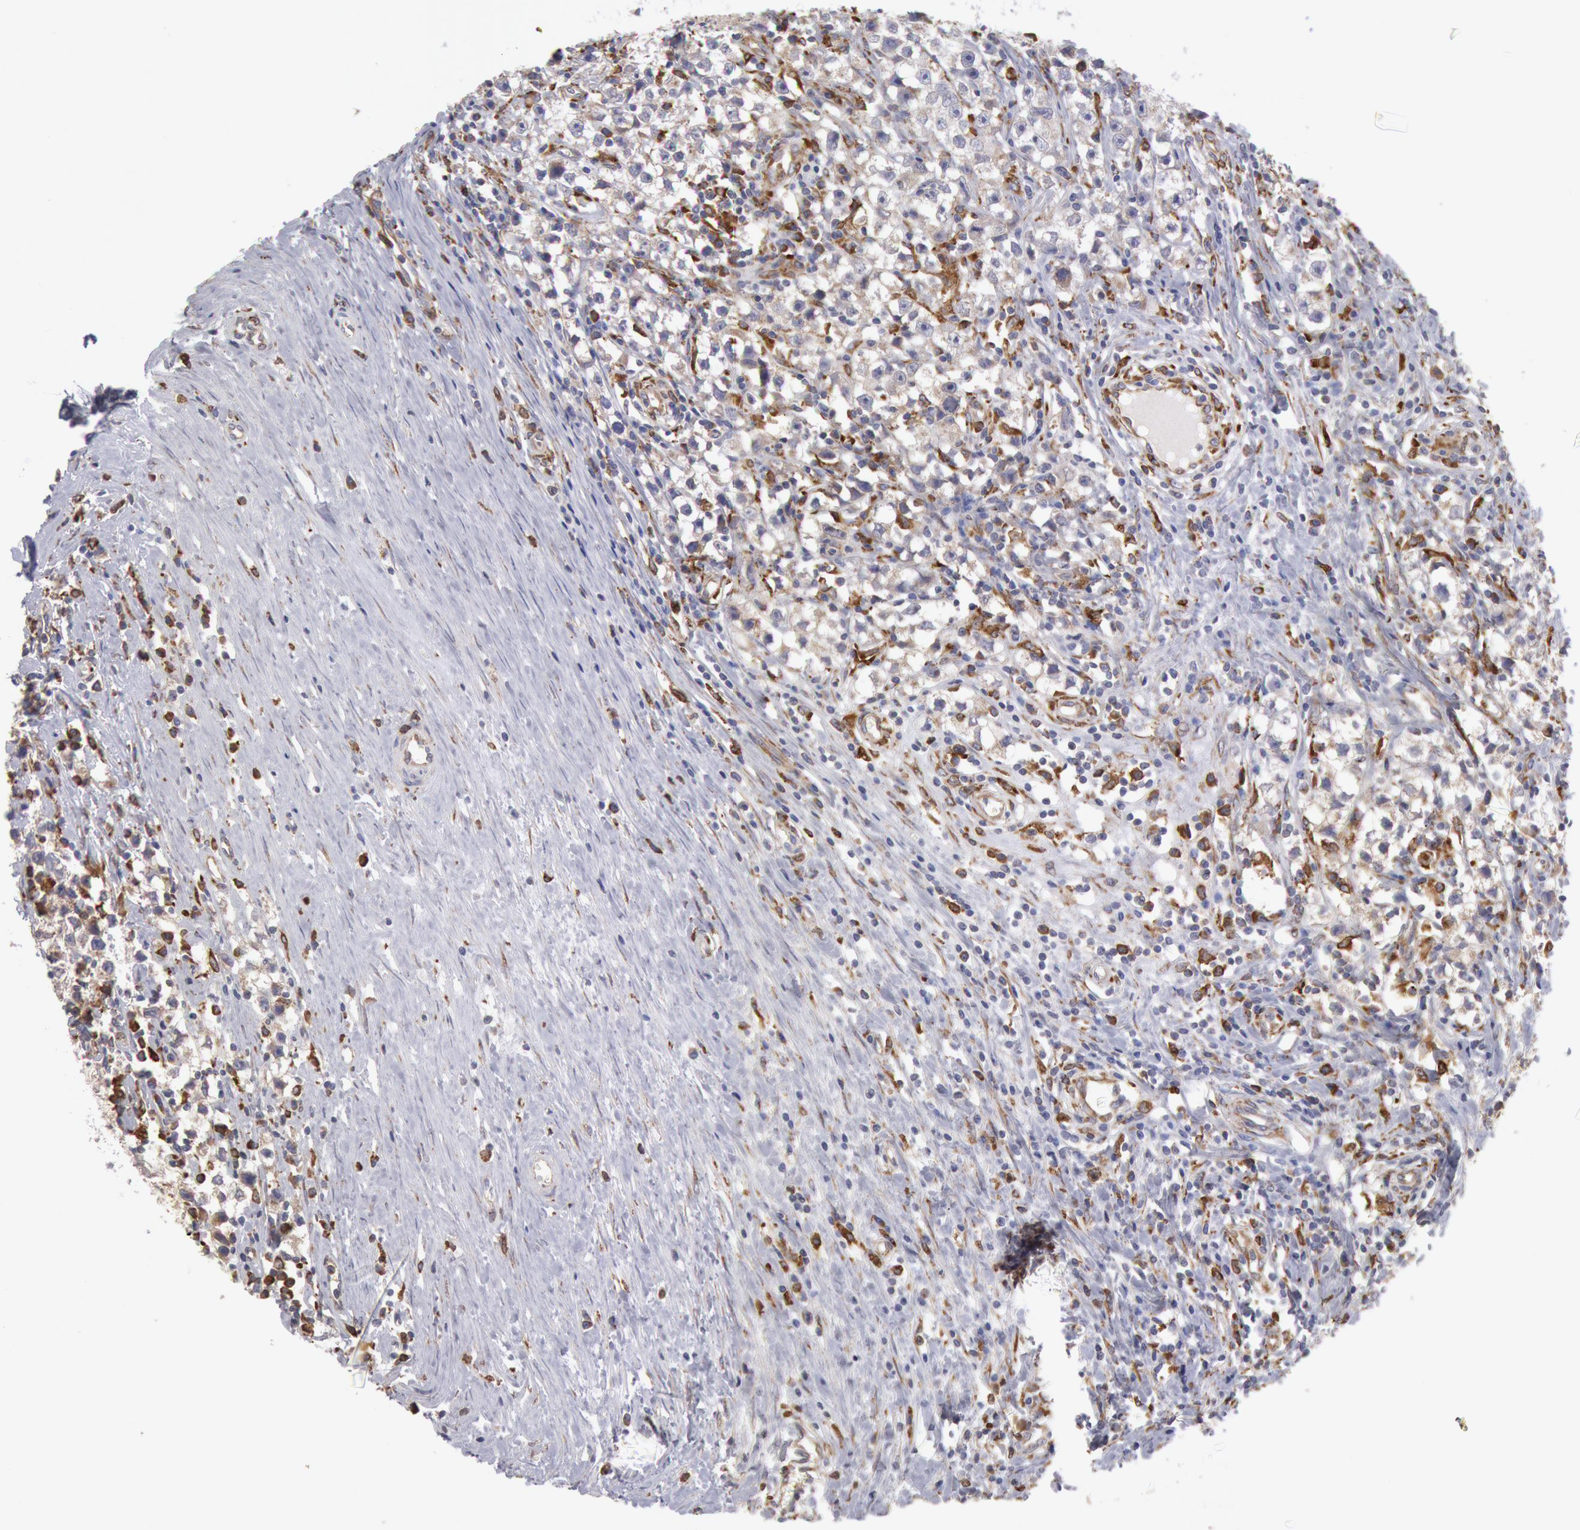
{"staining": {"intensity": "weak", "quantity": "25%-75%", "location": "cytoplasmic/membranous"}, "tissue": "testis cancer", "cell_type": "Tumor cells", "image_type": "cancer", "snomed": [{"axis": "morphology", "description": "Seminoma, NOS"}, {"axis": "topography", "description": "Testis"}], "caption": "IHC micrograph of neoplastic tissue: human testis cancer (seminoma) stained using IHC demonstrates low levels of weak protein expression localized specifically in the cytoplasmic/membranous of tumor cells, appearing as a cytoplasmic/membranous brown color.", "gene": "ERP44", "patient": {"sex": "male", "age": 35}}